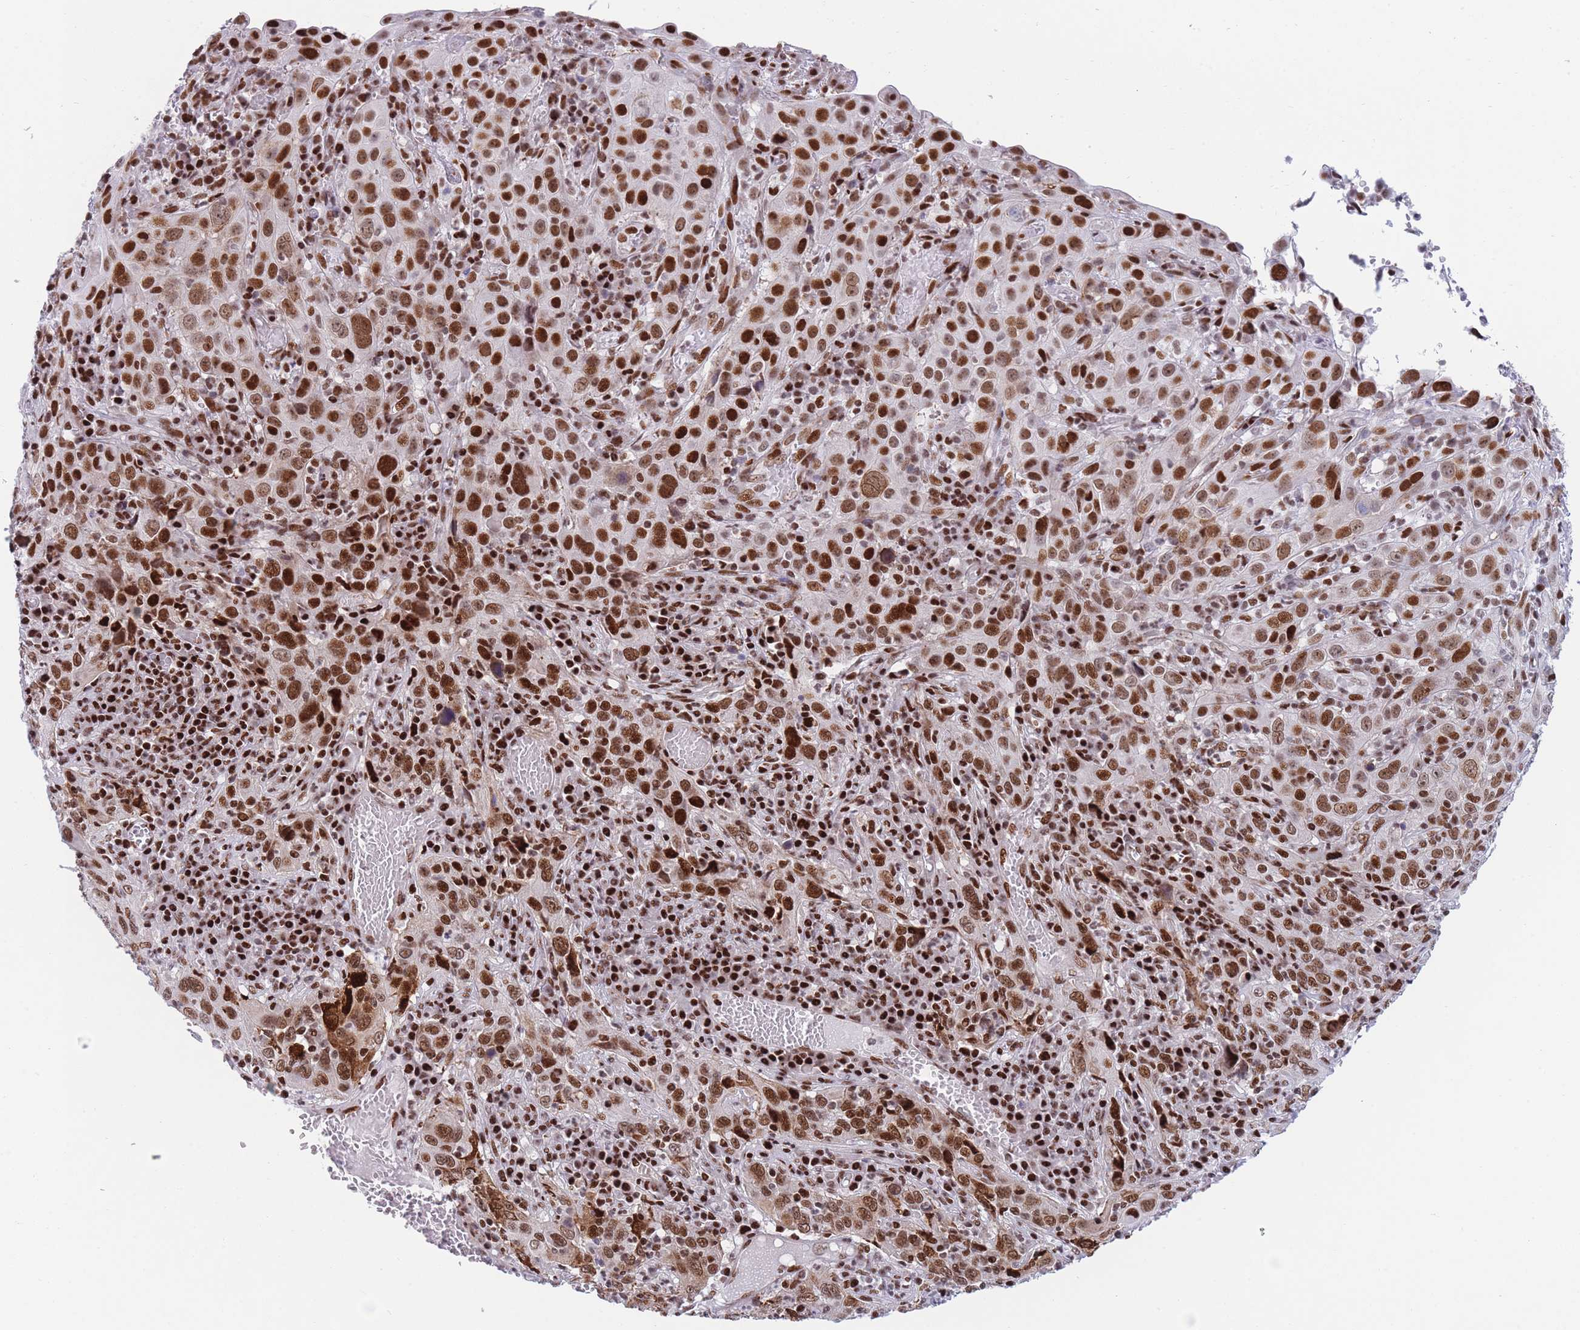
{"staining": {"intensity": "strong", "quantity": ">75%", "location": "nuclear"}, "tissue": "cervical cancer", "cell_type": "Tumor cells", "image_type": "cancer", "snomed": [{"axis": "morphology", "description": "Squamous cell carcinoma, NOS"}, {"axis": "topography", "description": "Cervix"}], "caption": "Tumor cells exhibit high levels of strong nuclear staining in approximately >75% of cells in human cervical squamous cell carcinoma. Using DAB (3,3'-diaminobenzidine) (brown) and hematoxylin (blue) stains, captured at high magnification using brightfield microscopy.", "gene": "DNAJC3", "patient": {"sex": "female", "age": 46}}